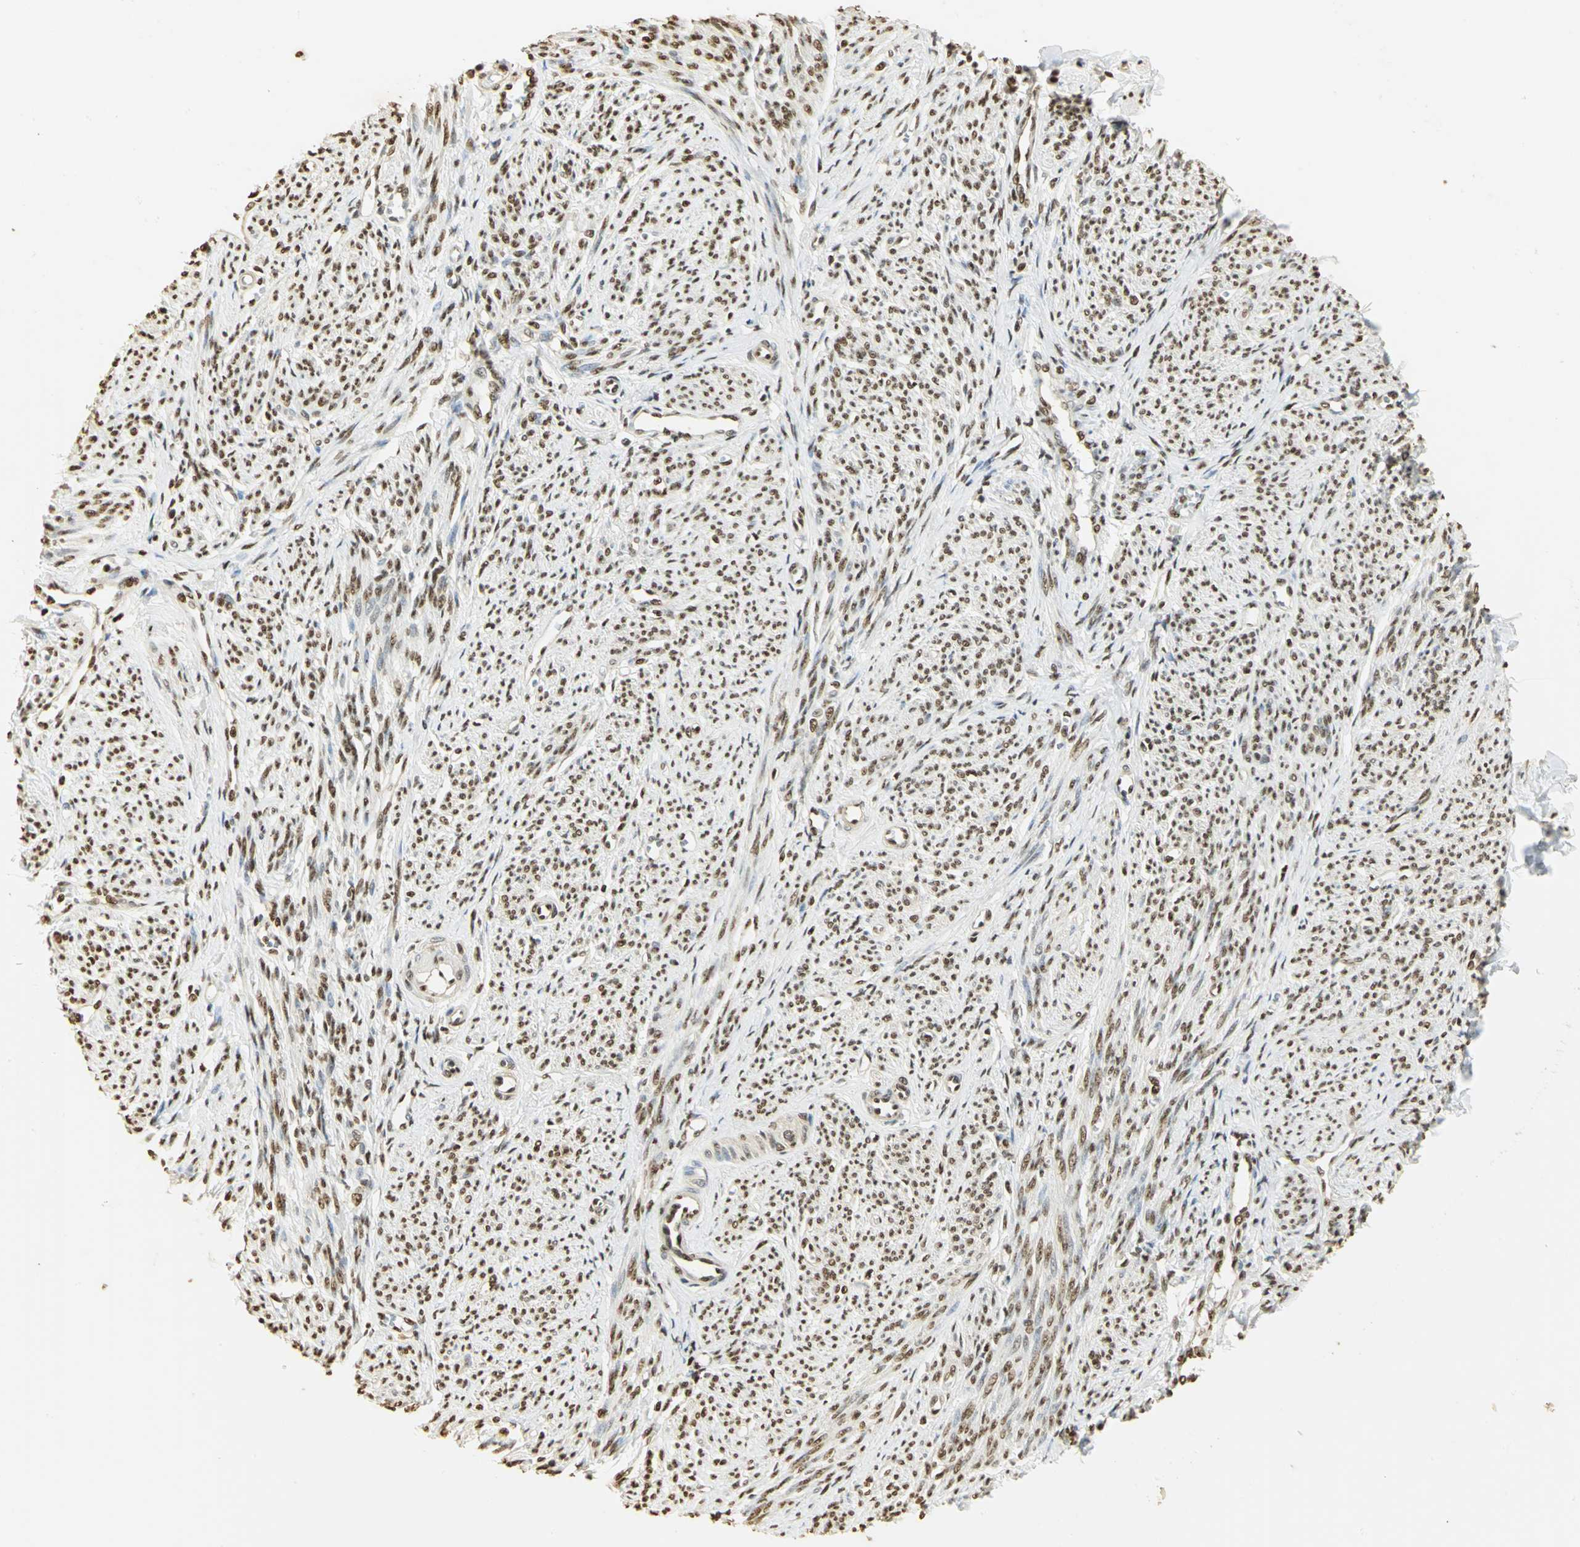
{"staining": {"intensity": "moderate", "quantity": ">75%", "location": "nuclear"}, "tissue": "smooth muscle", "cell_type": "Smooth muscle cells", "image_type": "normal", "snomed": [{"axis": "morphology", "description": "Normal tissue, NOS"}, {"axis": "topography", "description": "Smooth muscle"}], "caption": "Smooth muscle stained with DAB IHC reveals medium levels of moderate nuclear positivity in about >75% of smooth muscle cells.", "gene": "SET", "patient": {"sex": "female", "age": 65}}